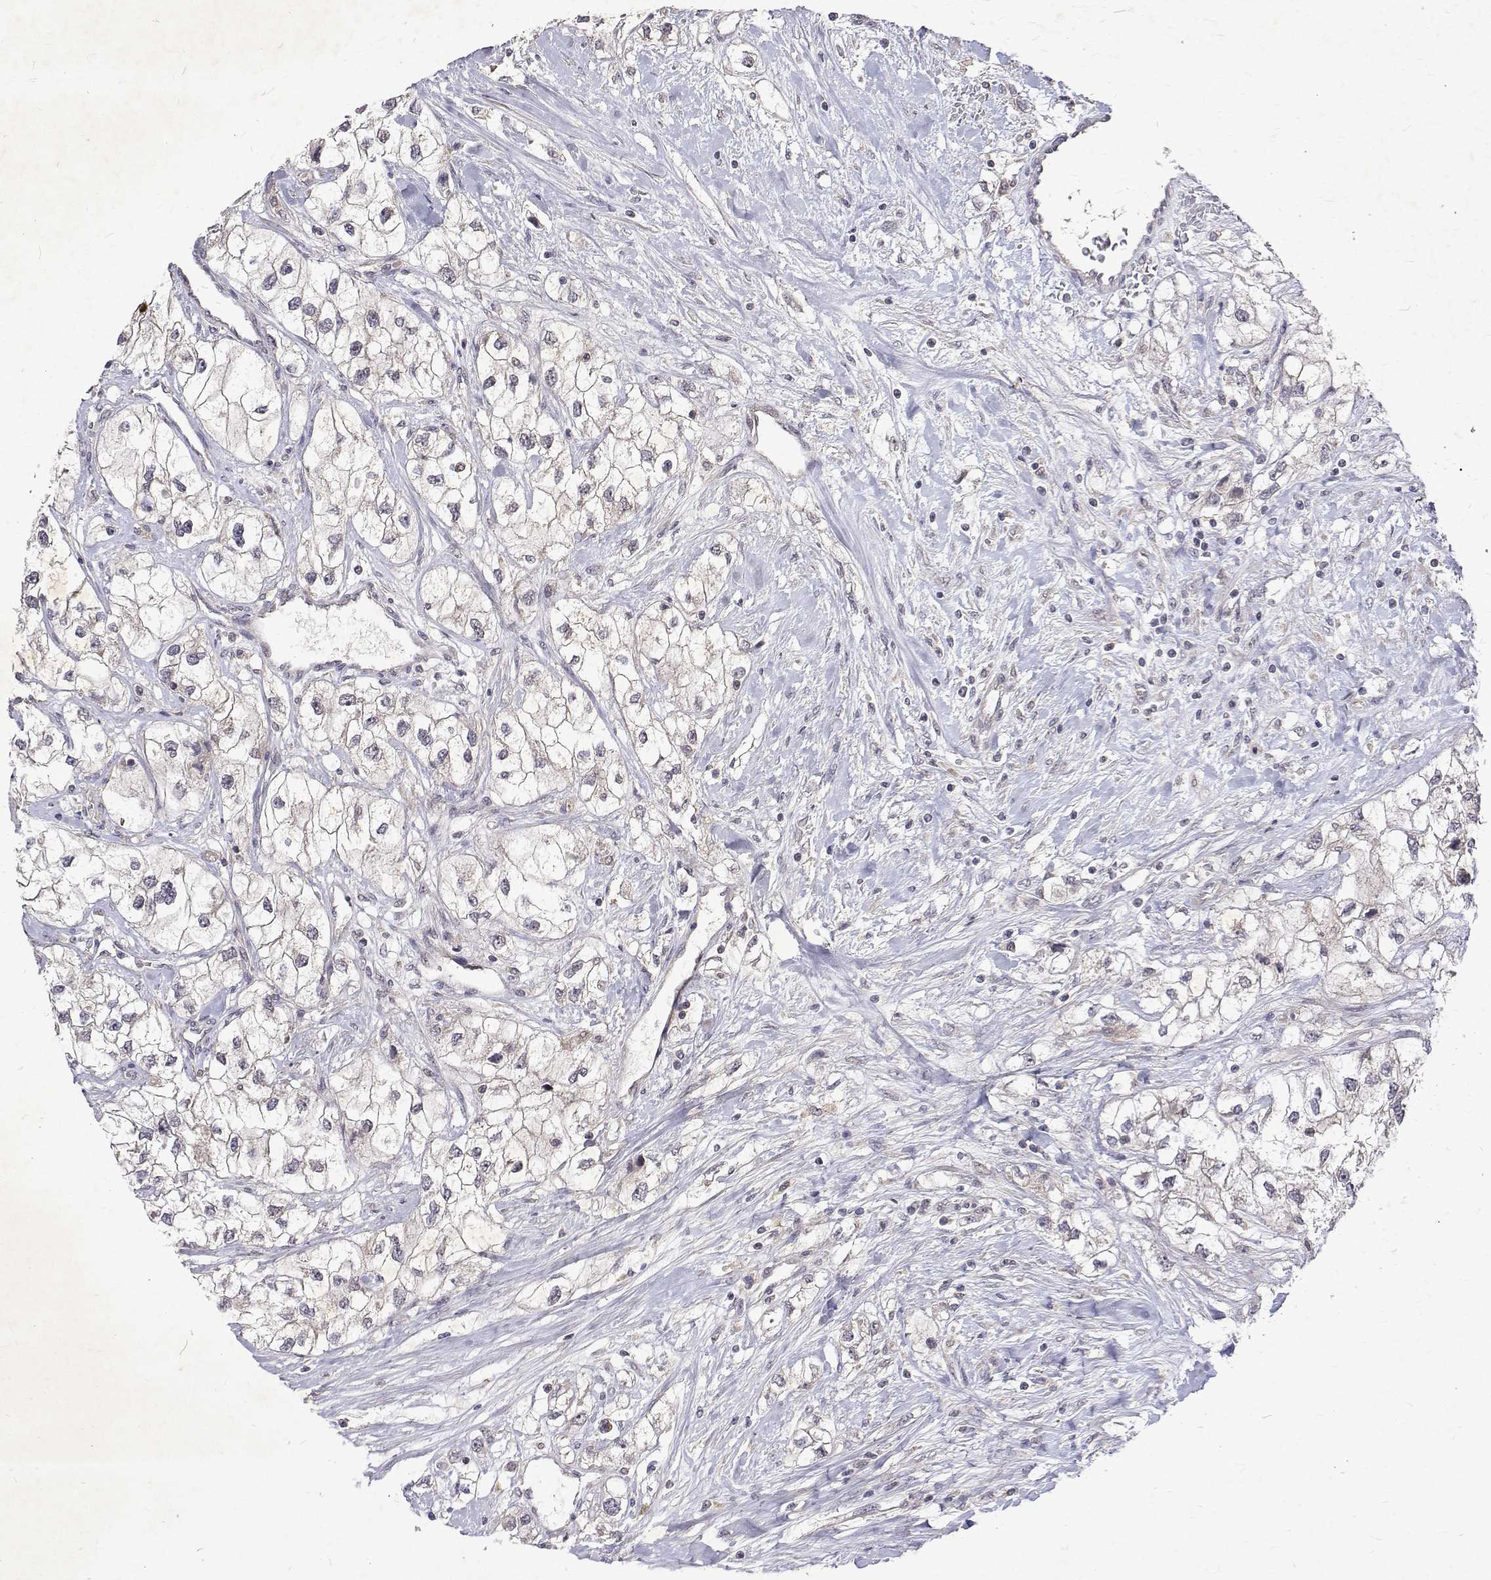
{"staining": {"intensity": "negative", "quantity": "none", "location": "none"}, "tissue": "renal cancer", "cell_type": "Tumor cells", "image_type": "cancer", "snomed": [{"axis": "morphology", "description": "Adenocarcinoma, NOS"}, {"axis": "topography", "description": "Kidney"}], "caption": "An immunohistochemistry micrograph of renal cancer is shown. There is no staining in tumor cells of renal cancer.", "gene": "ALKBH8", "patient": {"sex": "male", "age": 59}}